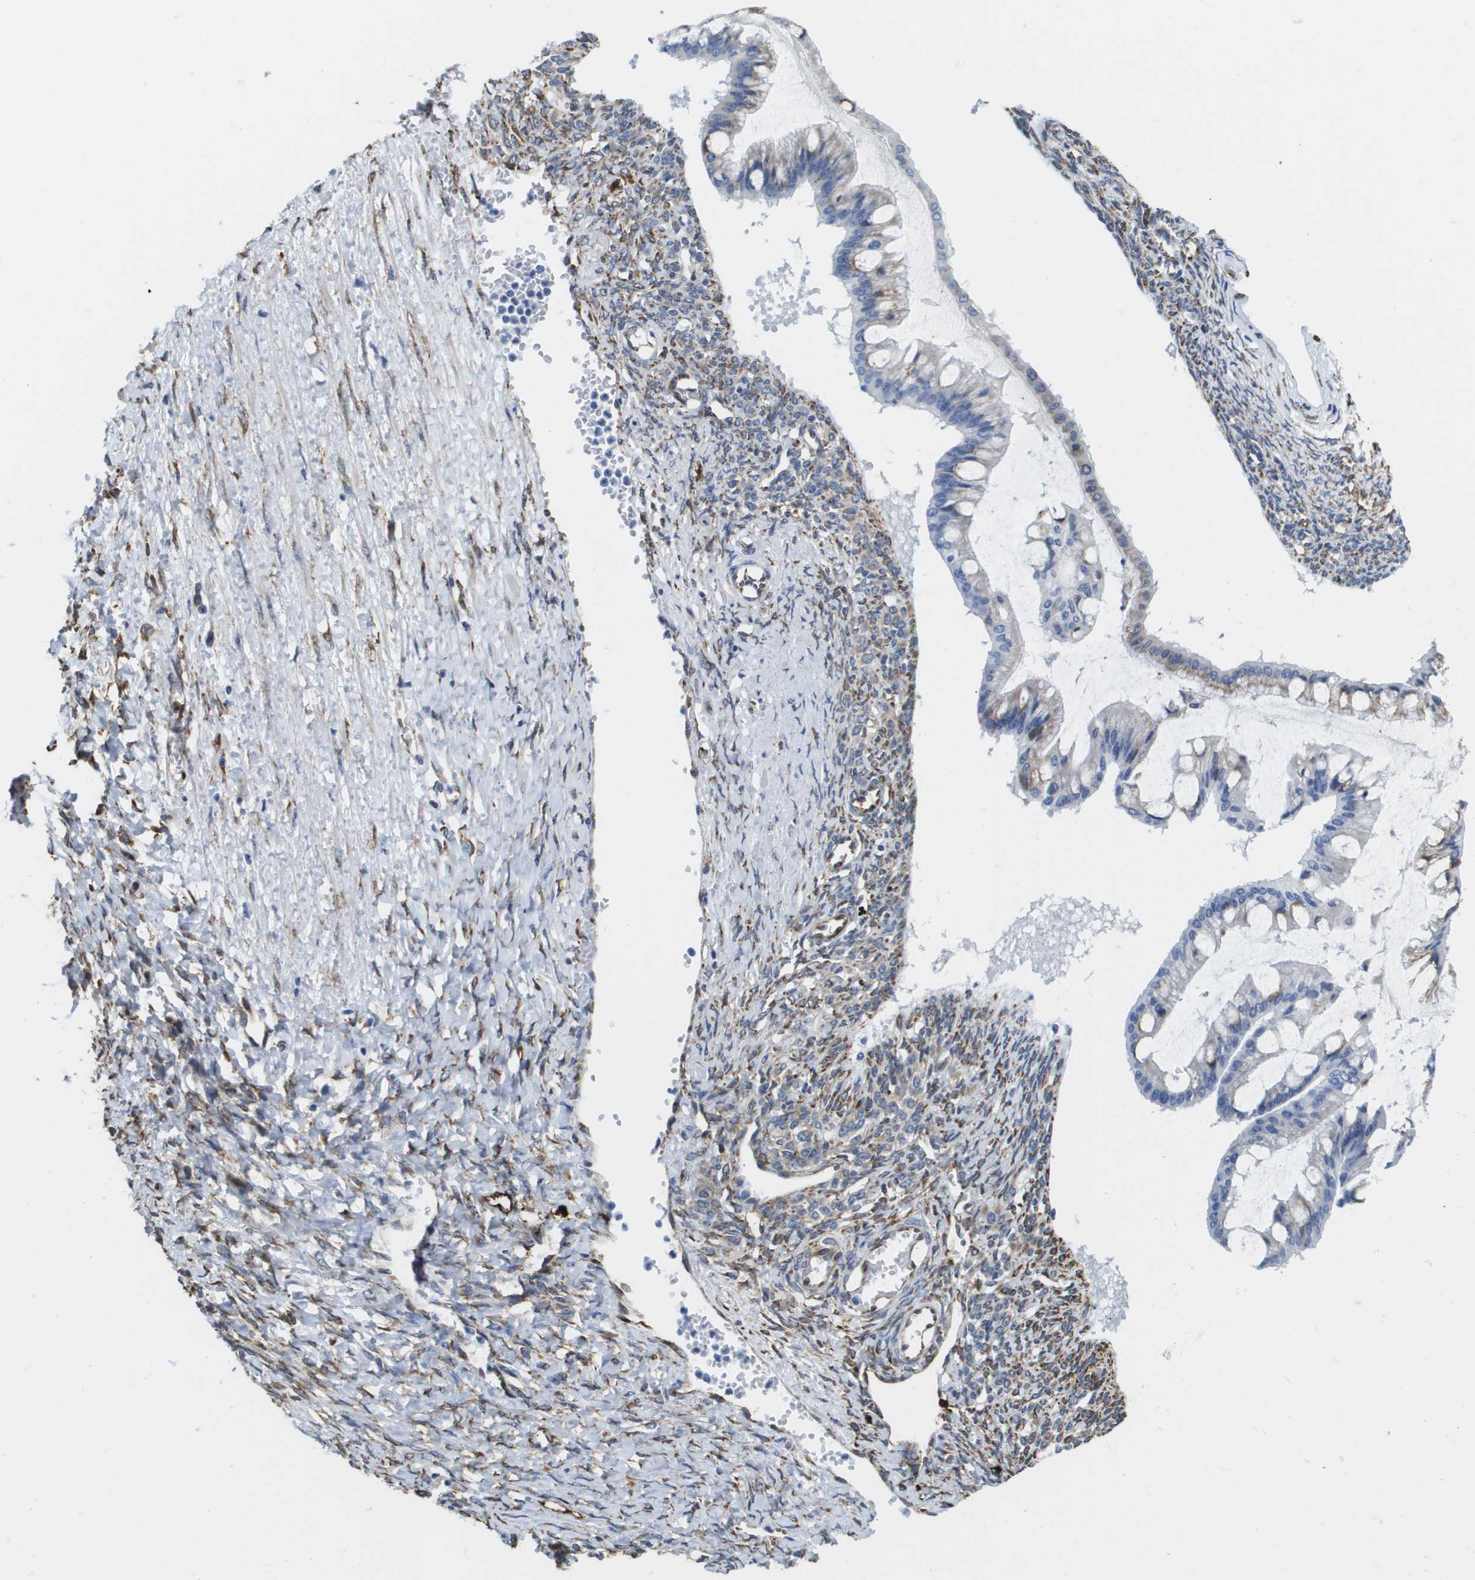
{"staining": {"intensity": "weak", "quantity": "<25%", "location": "cytoplasmic/membranous"}, "tissue": "ovarian cancer", "cell_type": "Tumor cells", "image_type": "cancer", "snomed": [{"axis": "morphology", "description": "Cystadenocarcinoma, mucinous, NOS"}, {"axis": "topography", "description": "Ovary"}], "caption": "A micrograph of human ovarian mucinous cystadenocarcinoma is negative for staining in tumor cells.", "gene": "ST3GAL2", "patient": {"sex": "female", "age": 73}}